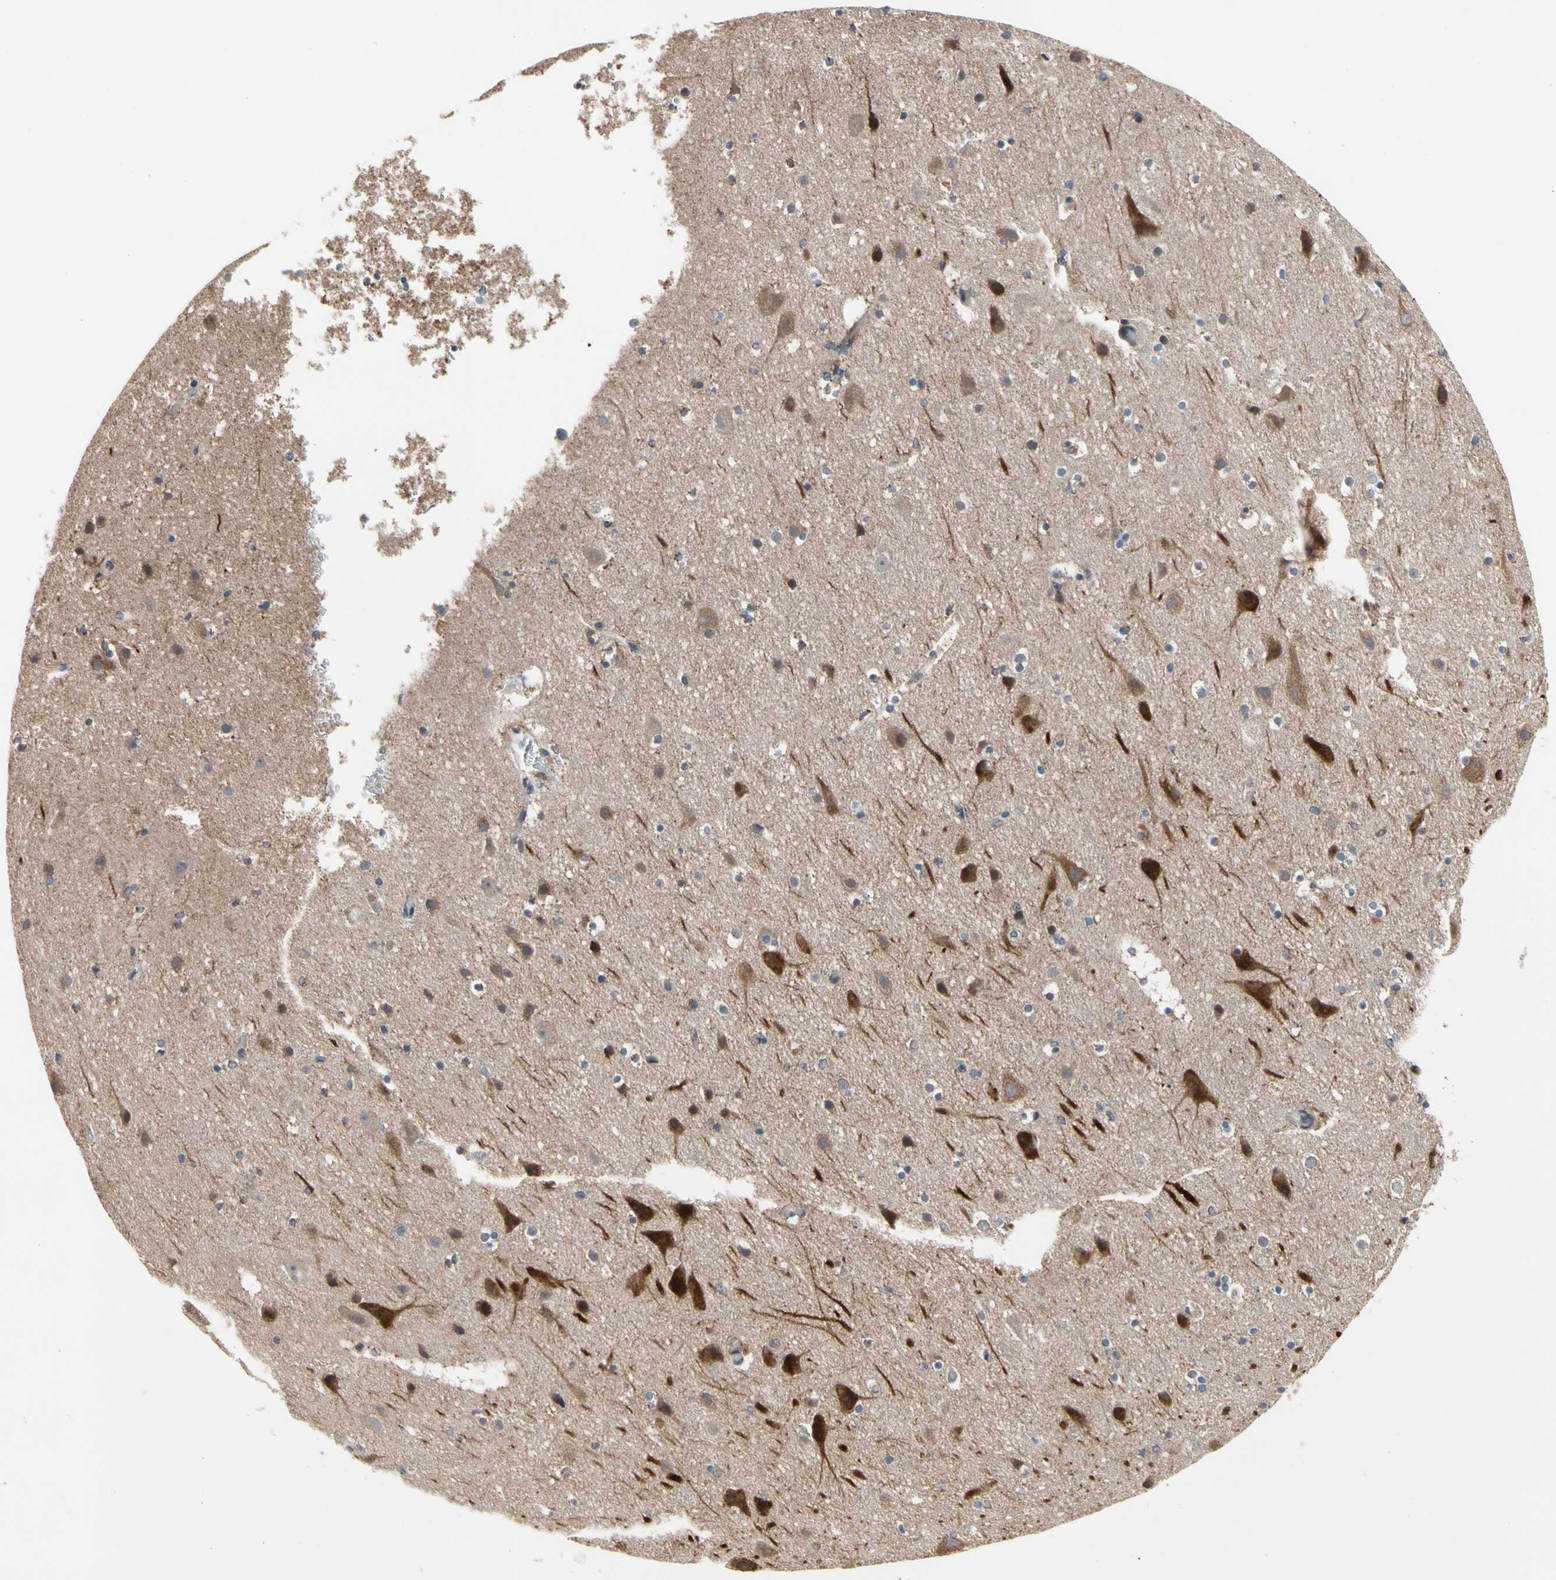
{"staining": {"intensity": "negative", "quantity": "none", "location": "none"}, "tissue": "cerebral cortex", "cell_type": "Endothelial cells", "image_type": "normal", "snomed": [{"axis": "morphology", "description": "Normal tissue, NOS"}, {"axis": "topography", "description": "Cerebral cortex"}], "caption": "DAB (3,3'-diaminobenzidine) immunohistochemical staining of unremarkable human cerebral cortex shows no significant positivity in endothelial cells. The staining was performed using DAB to visualize the protein expression in brown, while the nuclei were stained in blue with hematoxylin (Magnification: 20x).", "gene": "GPD2", "patient": {"sex": "male", "age": 45}}